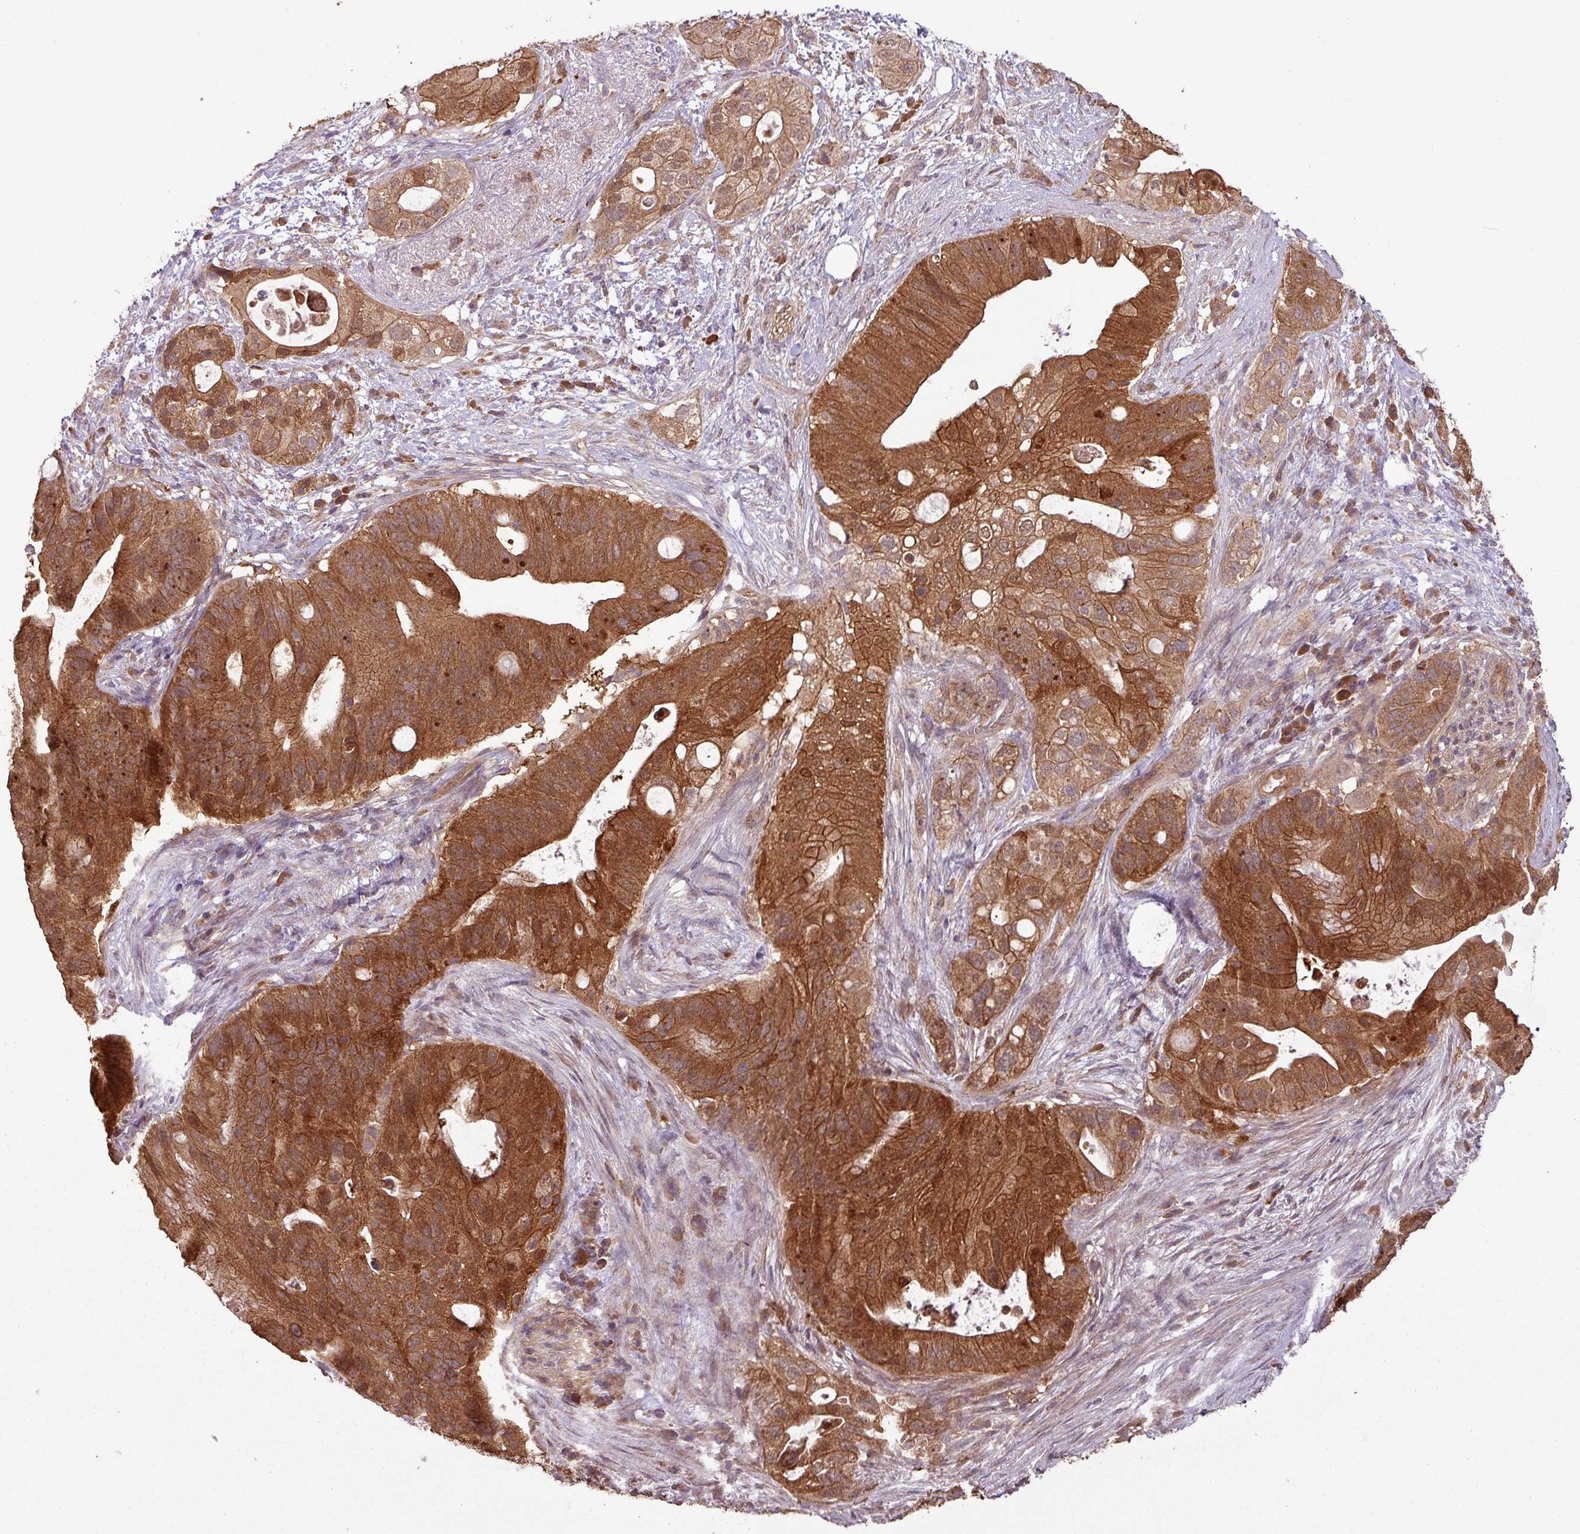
{"staining": {"intensity": "moderate", "quantity": ">75%", "location": "cytoplasmic/membranous"}, "tissue": "pancreatic cancer", "cell_type": "Tumor cells", "image_type": "cancer", "snomed": [{"axis": "morphology", "description": "Adenocarcinoma, NOS"}, {"axis": "topography", "description": "Pancreas"}], "caption": "High-magnification brightfield microscopy of pancreatic cancer stained with DAB (brown) and counterstained with hematoxylin (blue). tumor cells exhibit moderate cytoplasmic/membranous staining is seen in approximately>75% of cells.", "gene": "NT5C3A", "patient": {"sex": "female", "age": 72}}